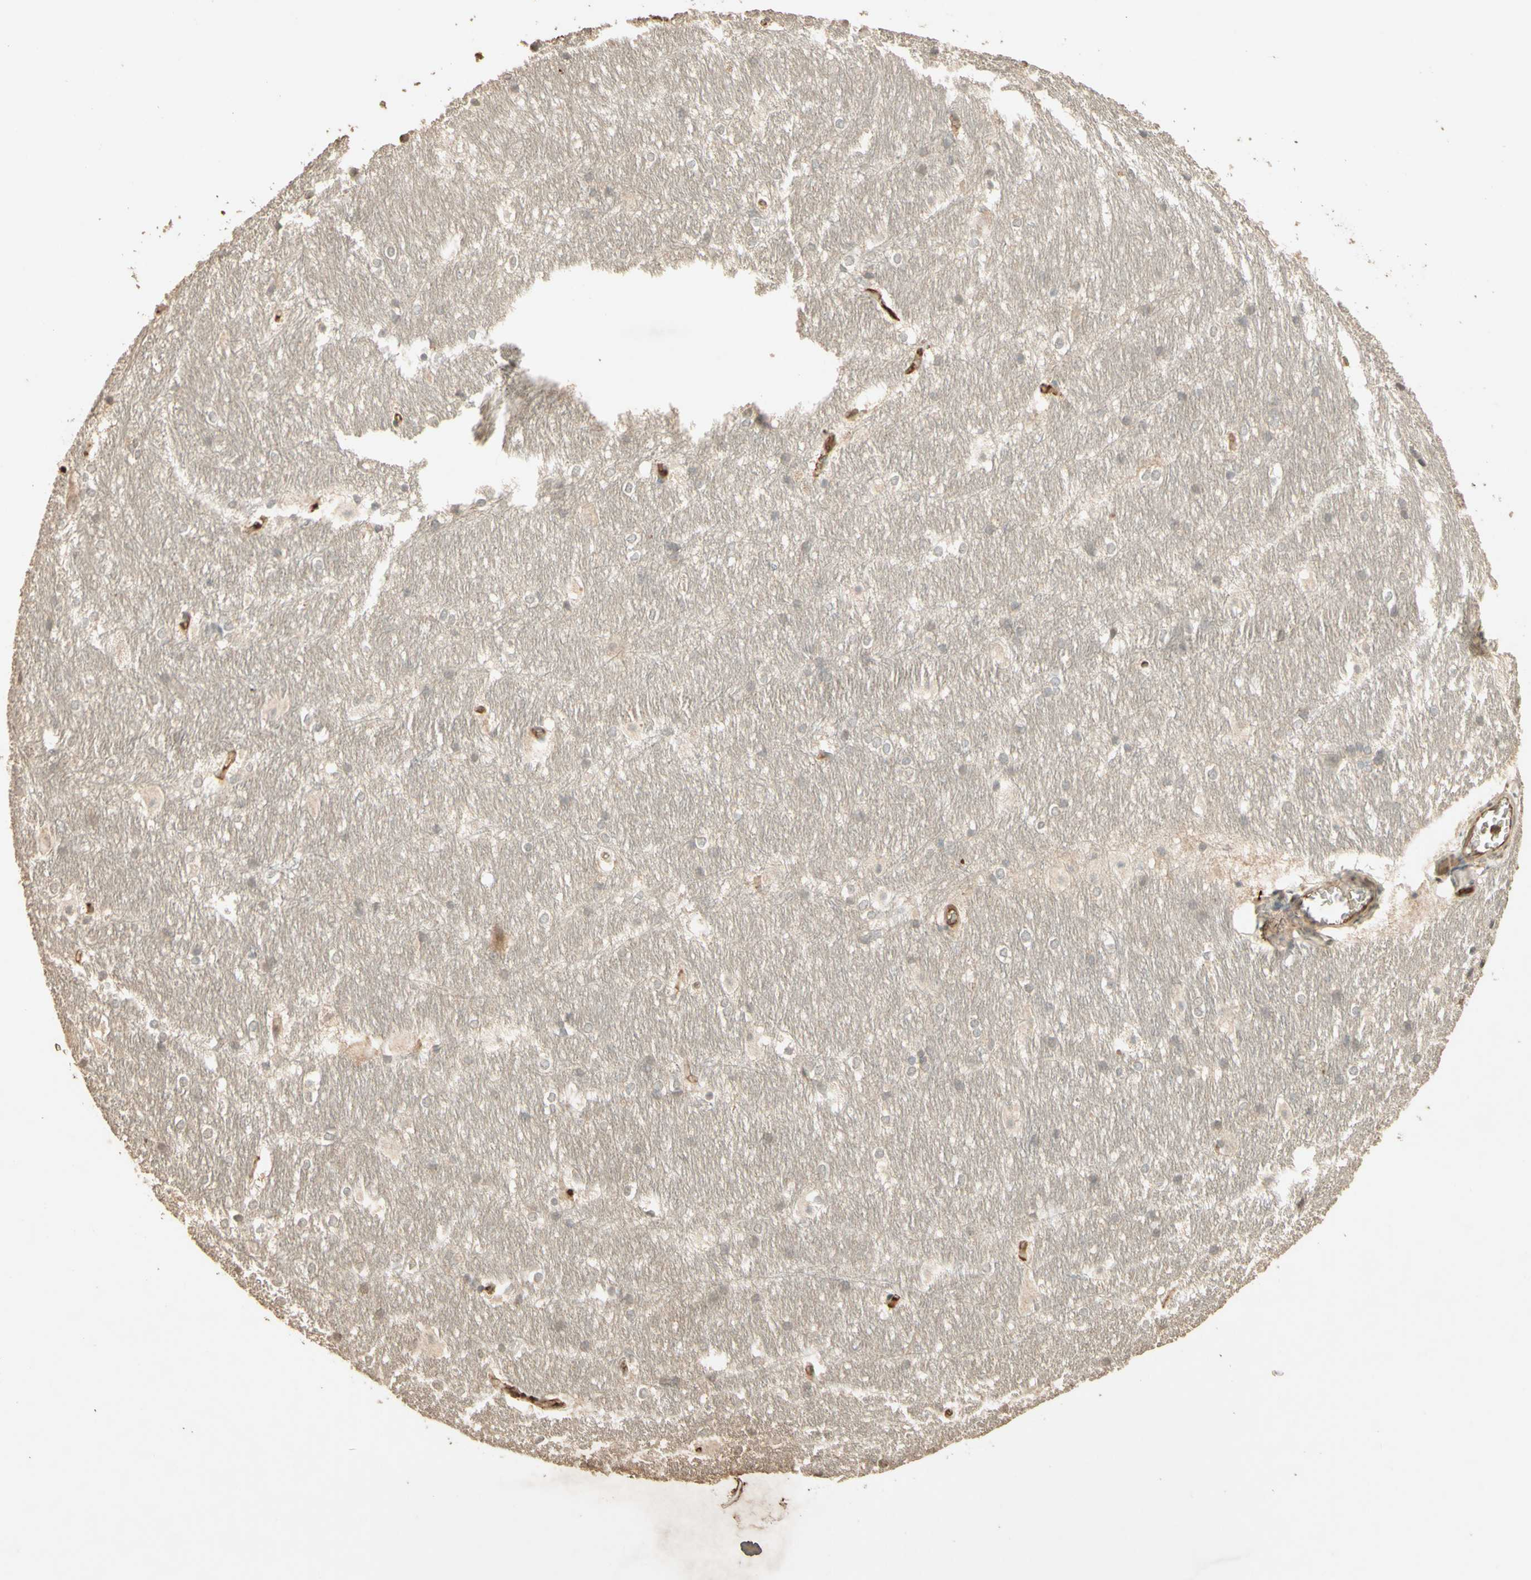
{"staining": {"intensity": "negative", "quantity": "none", "location": "none"}, "tissue": "hippocampus", "cell_type": "Glial cells", "image_type": "normal", "snomed": [{"axis": "morphology", "description": "Normal tissue, NOS"}, {"axis": "topography", "description": "Hippocampus"}], "caption": "An IHC photomicrograph of unremarkable hippocampus is shown. There is no staining in glial cells of hippocampus. Nuclei are stained in blue.", "gene": "SMAD9", "patient": {"sex": "female", "age": 19}}